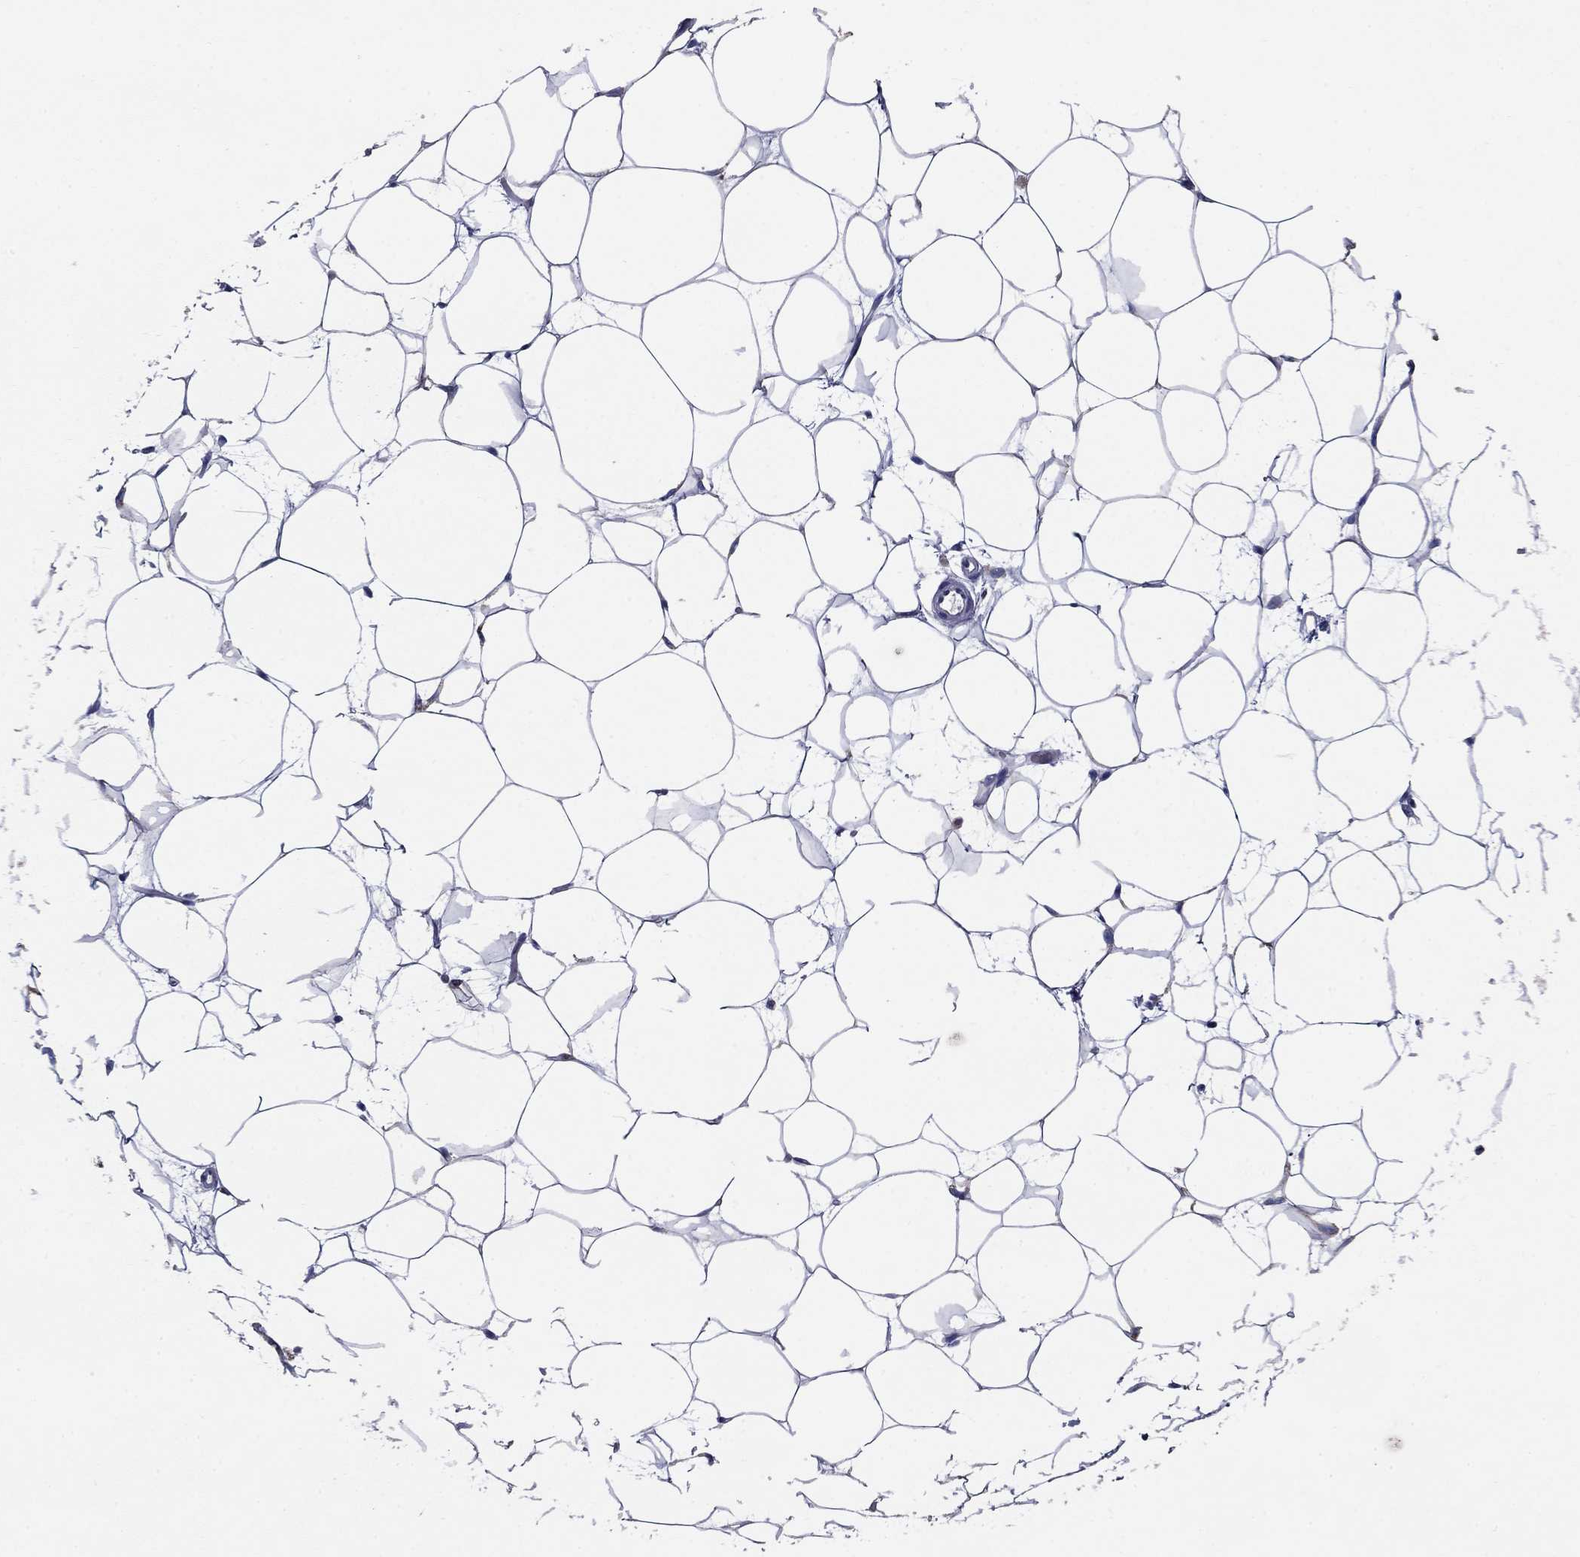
{"staining": {"intensity": "negative", "quantity": "none", "location": "none"}, "tissue": "breast", "cell_type": "Adipocytes", "image_type": "normal", "snomed": [{"axis": "morphology", "description": "Normal tissue, NOS"}, {"axis": "topography", "description": "Breast"}], "caption": "DAB (3,3'-diaminobenzidine) immunohistochemical staining of normal breast demonstrates no significant positivity in adipocytes.", "gene": "NDUFA4L2", "patient": {"sex": "female", "age": 37}}